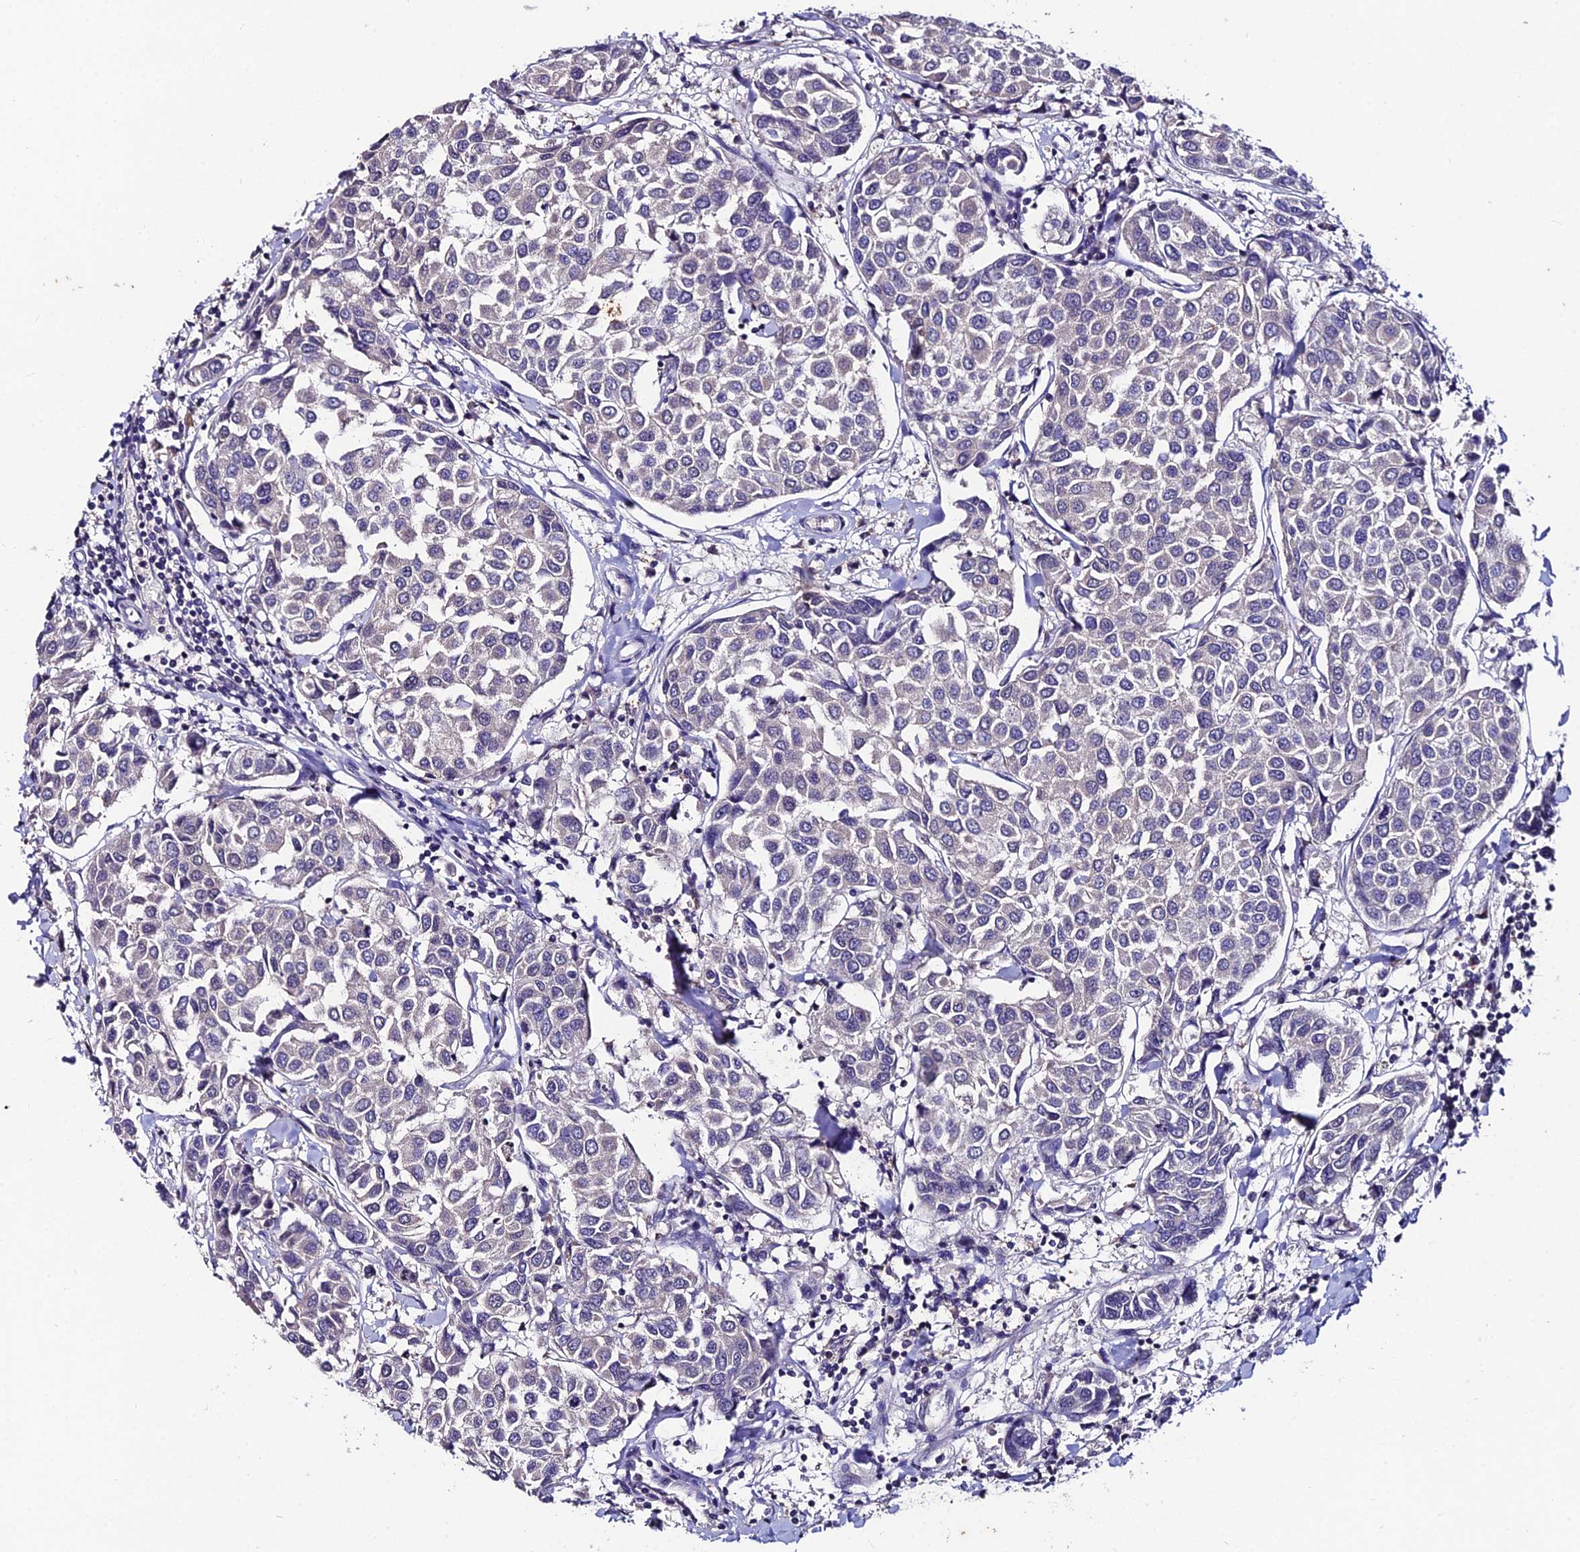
{"staining": {"intensity": "negative", "quantity": "none", "location": "none"}, "tissue": "breast cancer", "cell_type": "Tumor cells", "image_type": "cancer", "snomed": [{"axis": "morphology", "description": "Duct carcinoma"}, {"axis": "topography", "description": "Breast"}], "caption": "DAB immunohistochemical staining of human breast cancer exhibits no significant expression in tumor cells.", "gene": "LGALS7", "patient": {"sex": "female", "age": 55}}